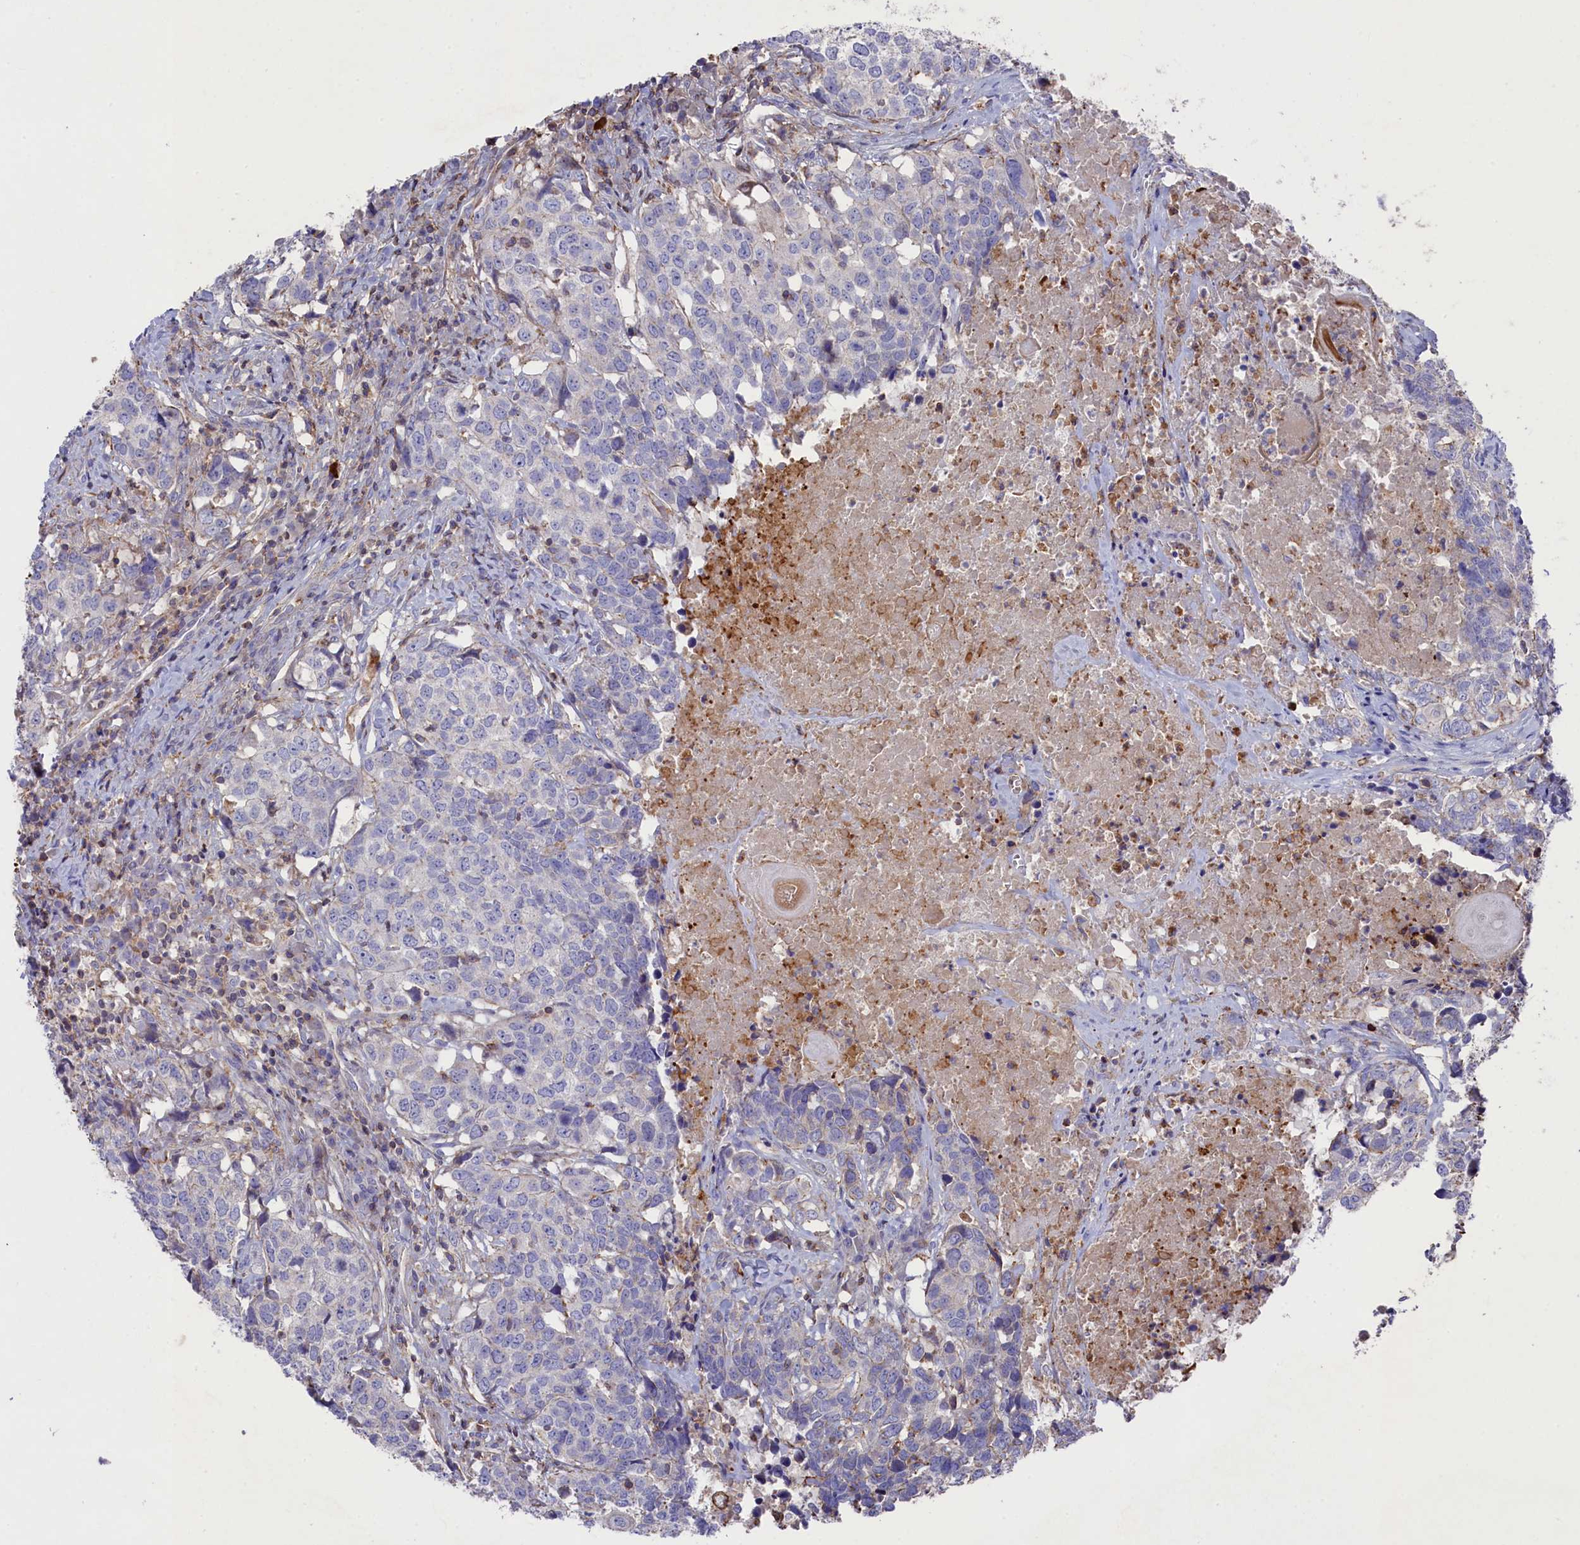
{"staining": {"intensity": "negative", "quantity": "none", "location": "none"}, "tissue": "head and neck cancer", "cell_type": "Tumor cells", "image_type": "cancer", "snomed": [{"axis": "morphology", "description": "Squamous cell carcinoma, NOS"}, {"axis": "topography", "description": "Head-Neck"}], "caption": "Squamous cell carcinoma (head and neck) stained for a protein using immunohistochemistry shows no expression tumor cells.", "gene": "RAPSN", "patient": {"sex": "male", "age": 66}}